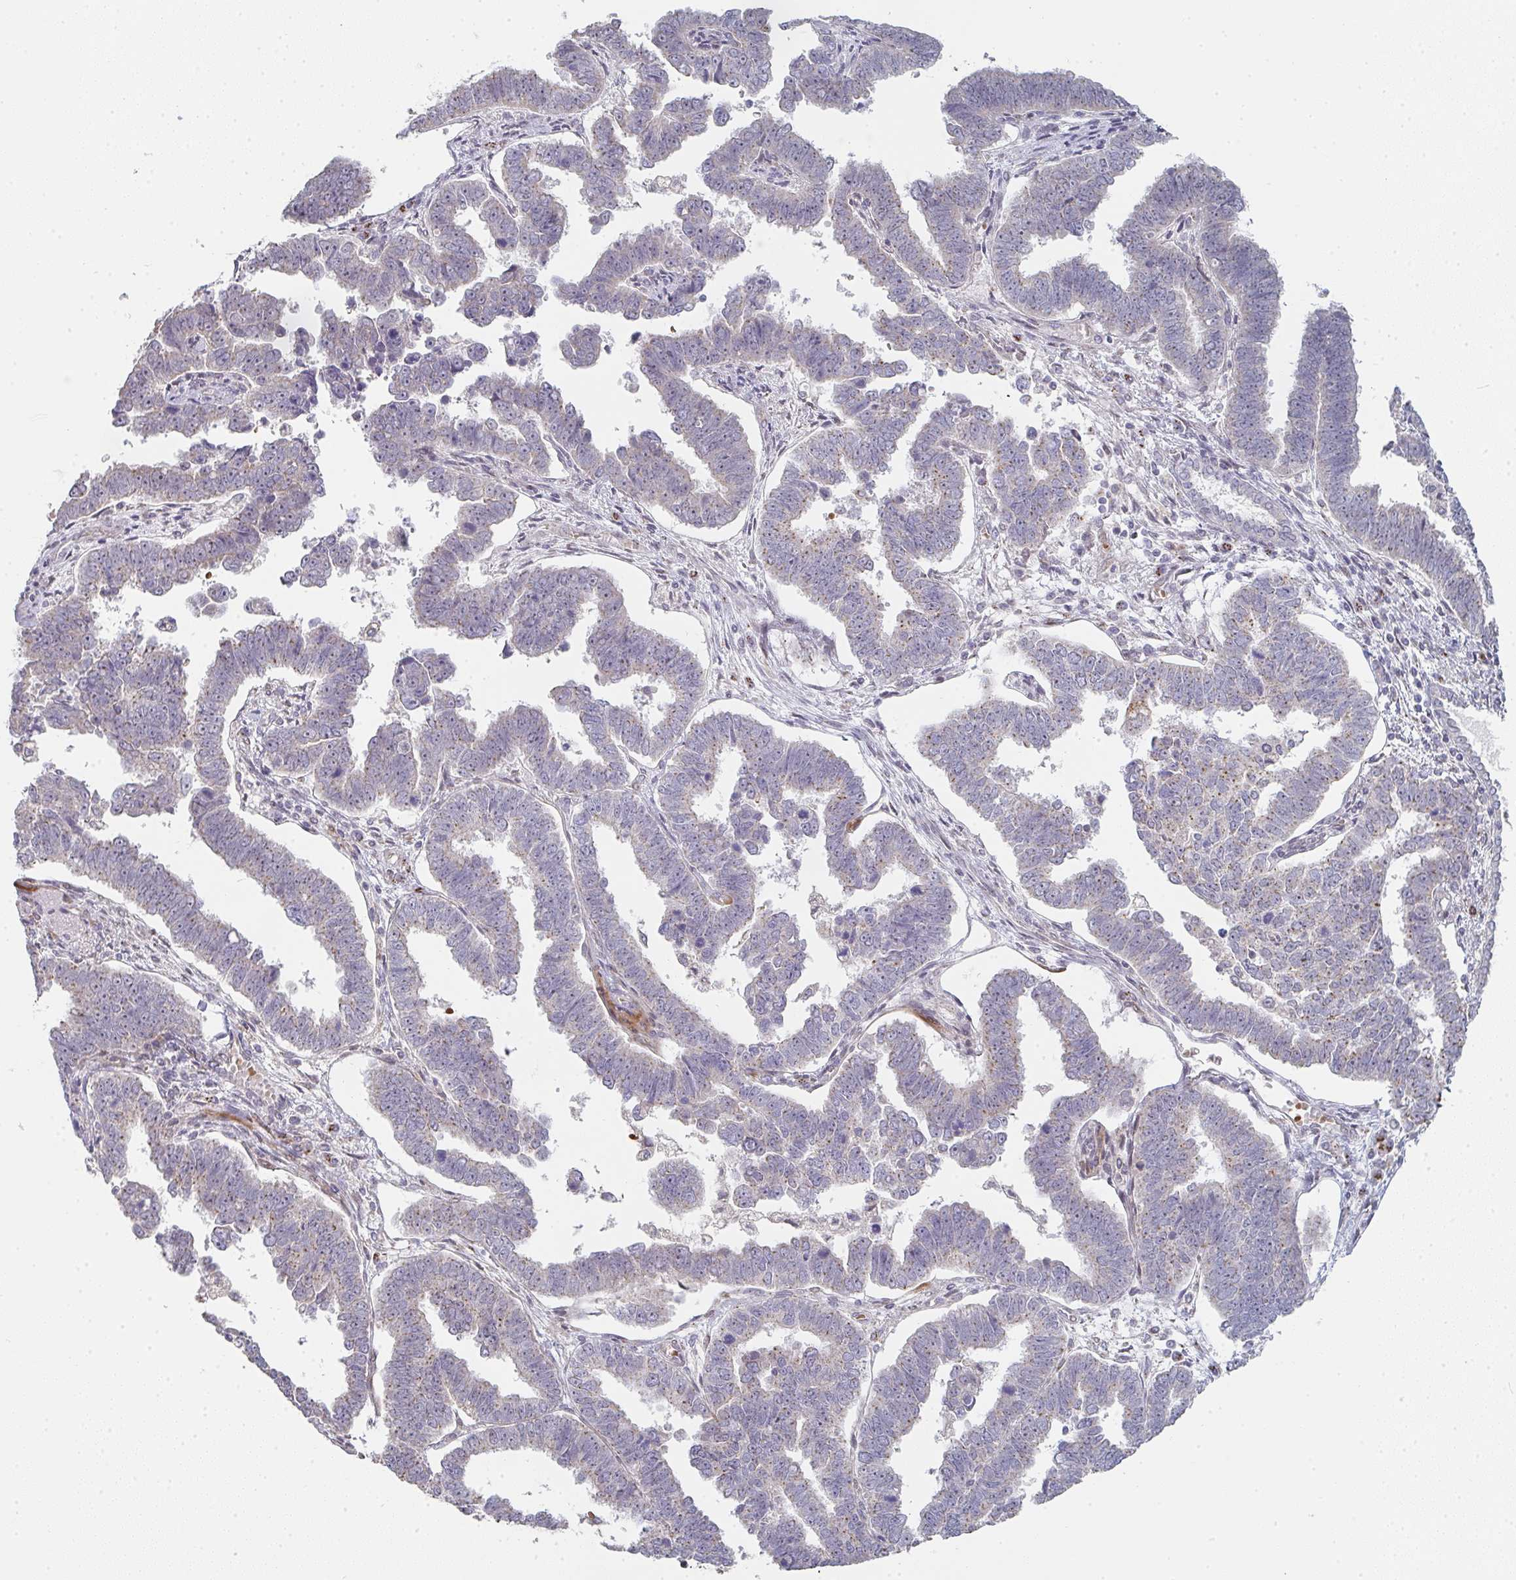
{"staining": {"intensity": "moderate", "quantity": "<25%", "location": "cytoplasmic/membranous"}, "tissue": "endometrial cancer", "cell_type": "Tumor cells", "image_type": "cancer", "snomed": [{"axis": "morphology", "description": "Adenocarcinoma, NOS"}, {"axis": "topography", "description": "Endometrium"}], "caption": "DAB immunohistochemical staining of human endometrial cancer (adenocarcinoma) reveals moderate cytoplasmic/membranous protein staining in about <25% of tumor cells.", "gene": "ZNF526", "patient": {"sex": "female", "age": 75}}